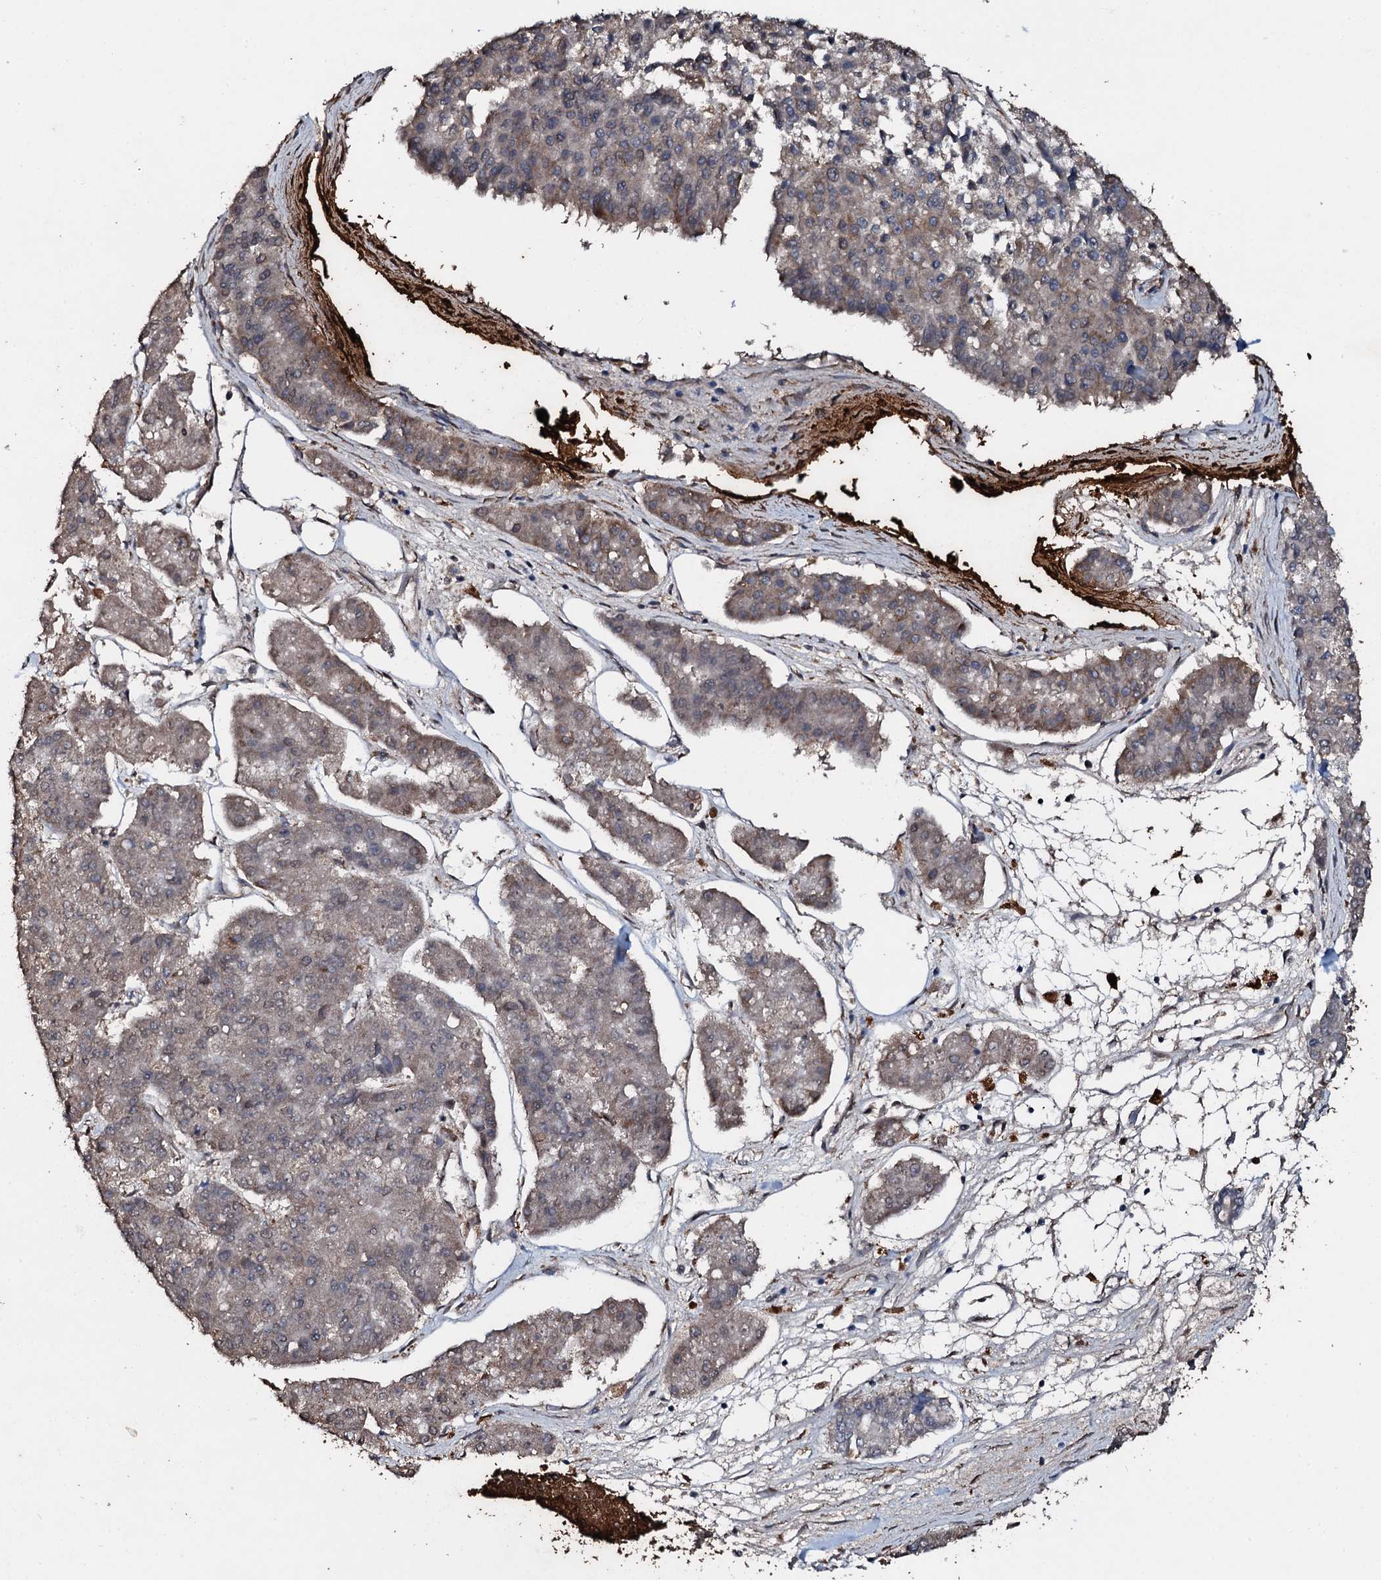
{"staining": {"intensity": "weak", "quantity": "<25%", "location": "cytoplasmic/membranous"}, "tissue": "pancreatic cancer", "cell_type": "Tumor cells", "image_type": "cancer", "snomed": [{"axis": "morphology", "description": "Adenocarcinoma, NOS"}, {"axis": "topography", "description": "Pancreas"}], "caption": "The photomicrograph shows no staining of tumor cells in adenocarcinoma (pancreatic).", "gene": "ADAMTS10", "patient": {"sex": "male", "age": 50}}